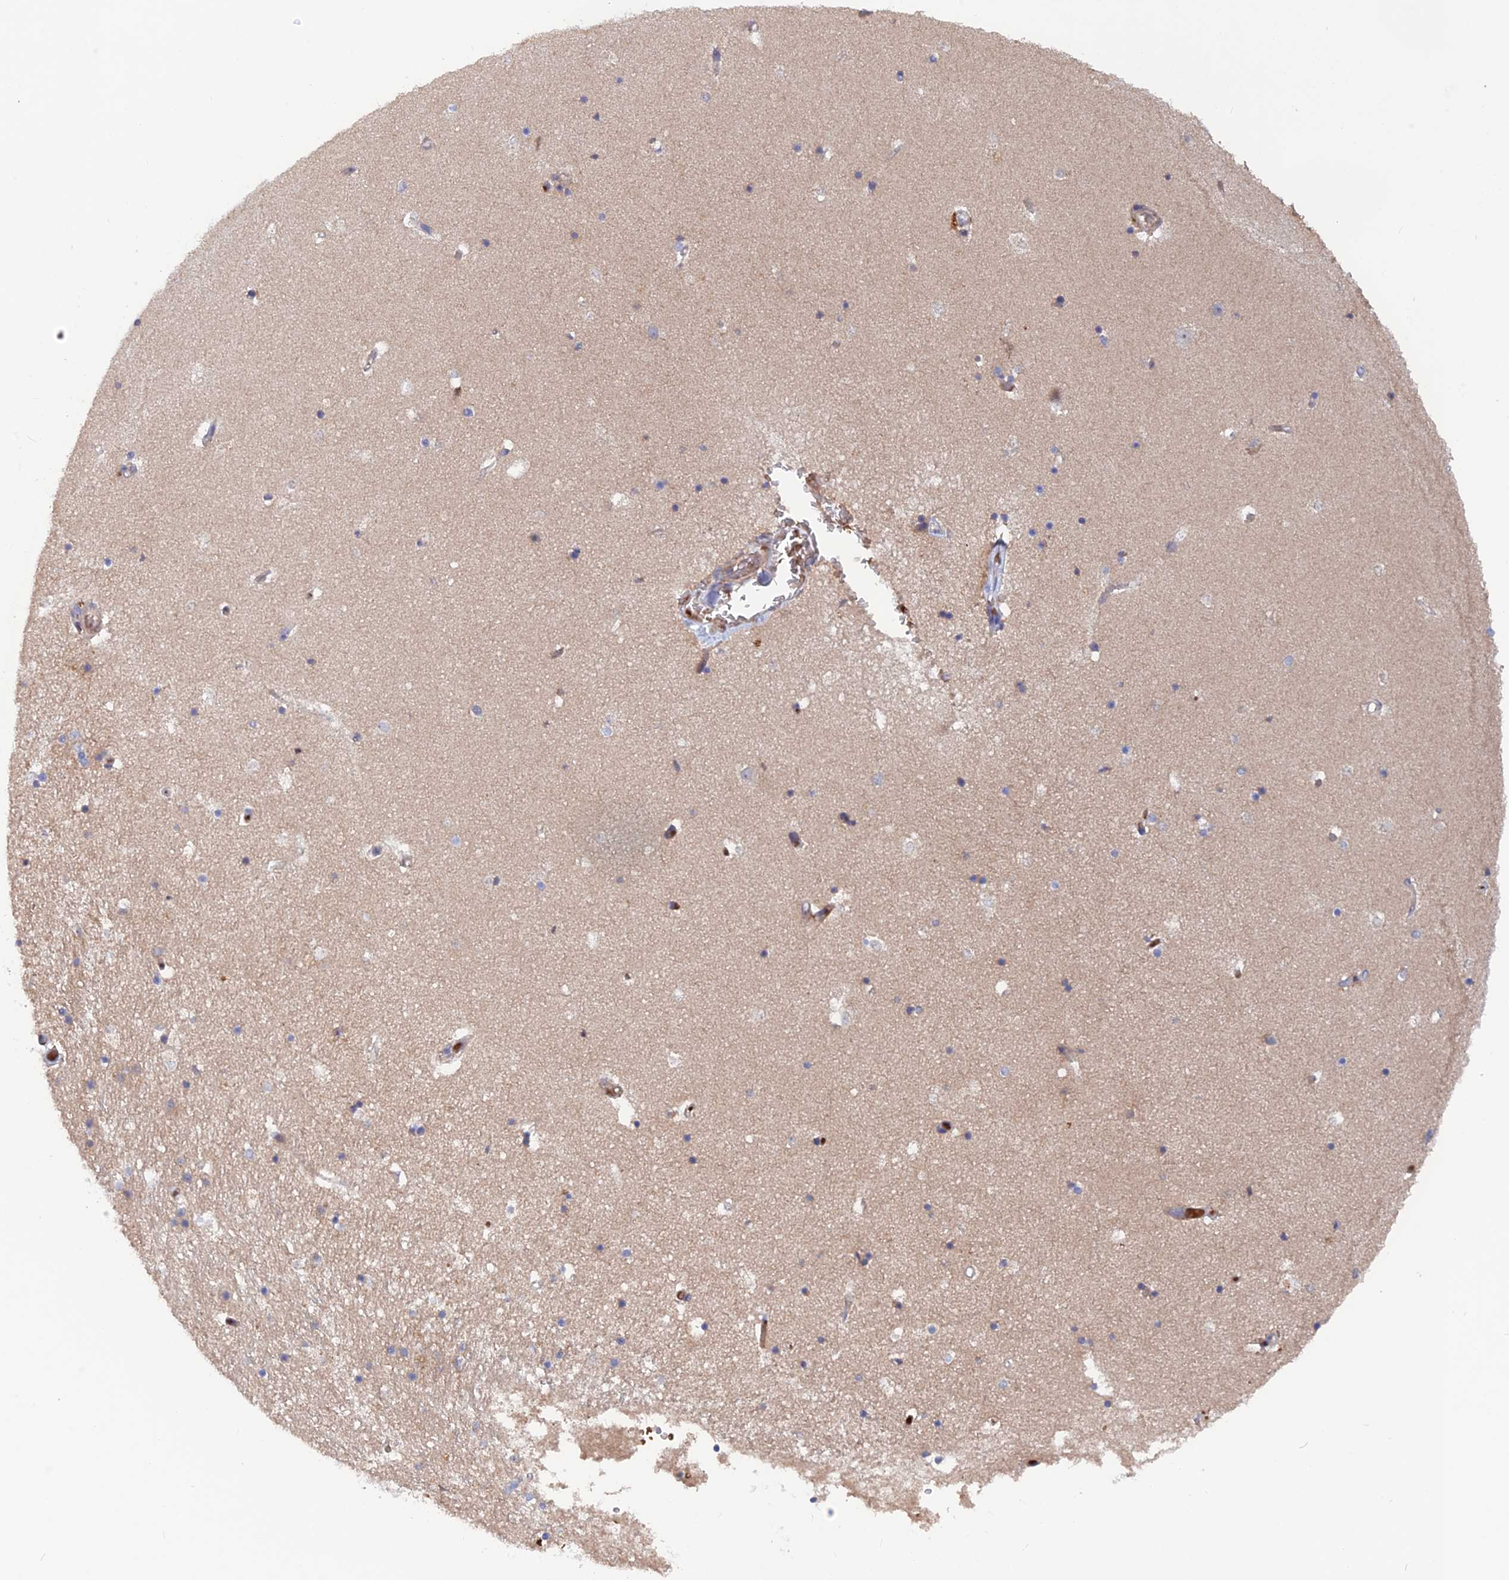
{"staining": {"intensity": "negative", "quantity": "none", "location": "none"}, "tissue": "hippocampus", "cell_type": "Glial cells", "image_type": "normal", "snomed": [{"axis": "morphology", "description": "Normal tissue, NOS"}, {"axis": "topography", "description": "Hippocampus"}], "caption": "Protein analysis of unremarkable hippocampus displays no significant staining in glial cells.", "gene": "CPNE7", "patient": {"sex": "female", "age": 52}}